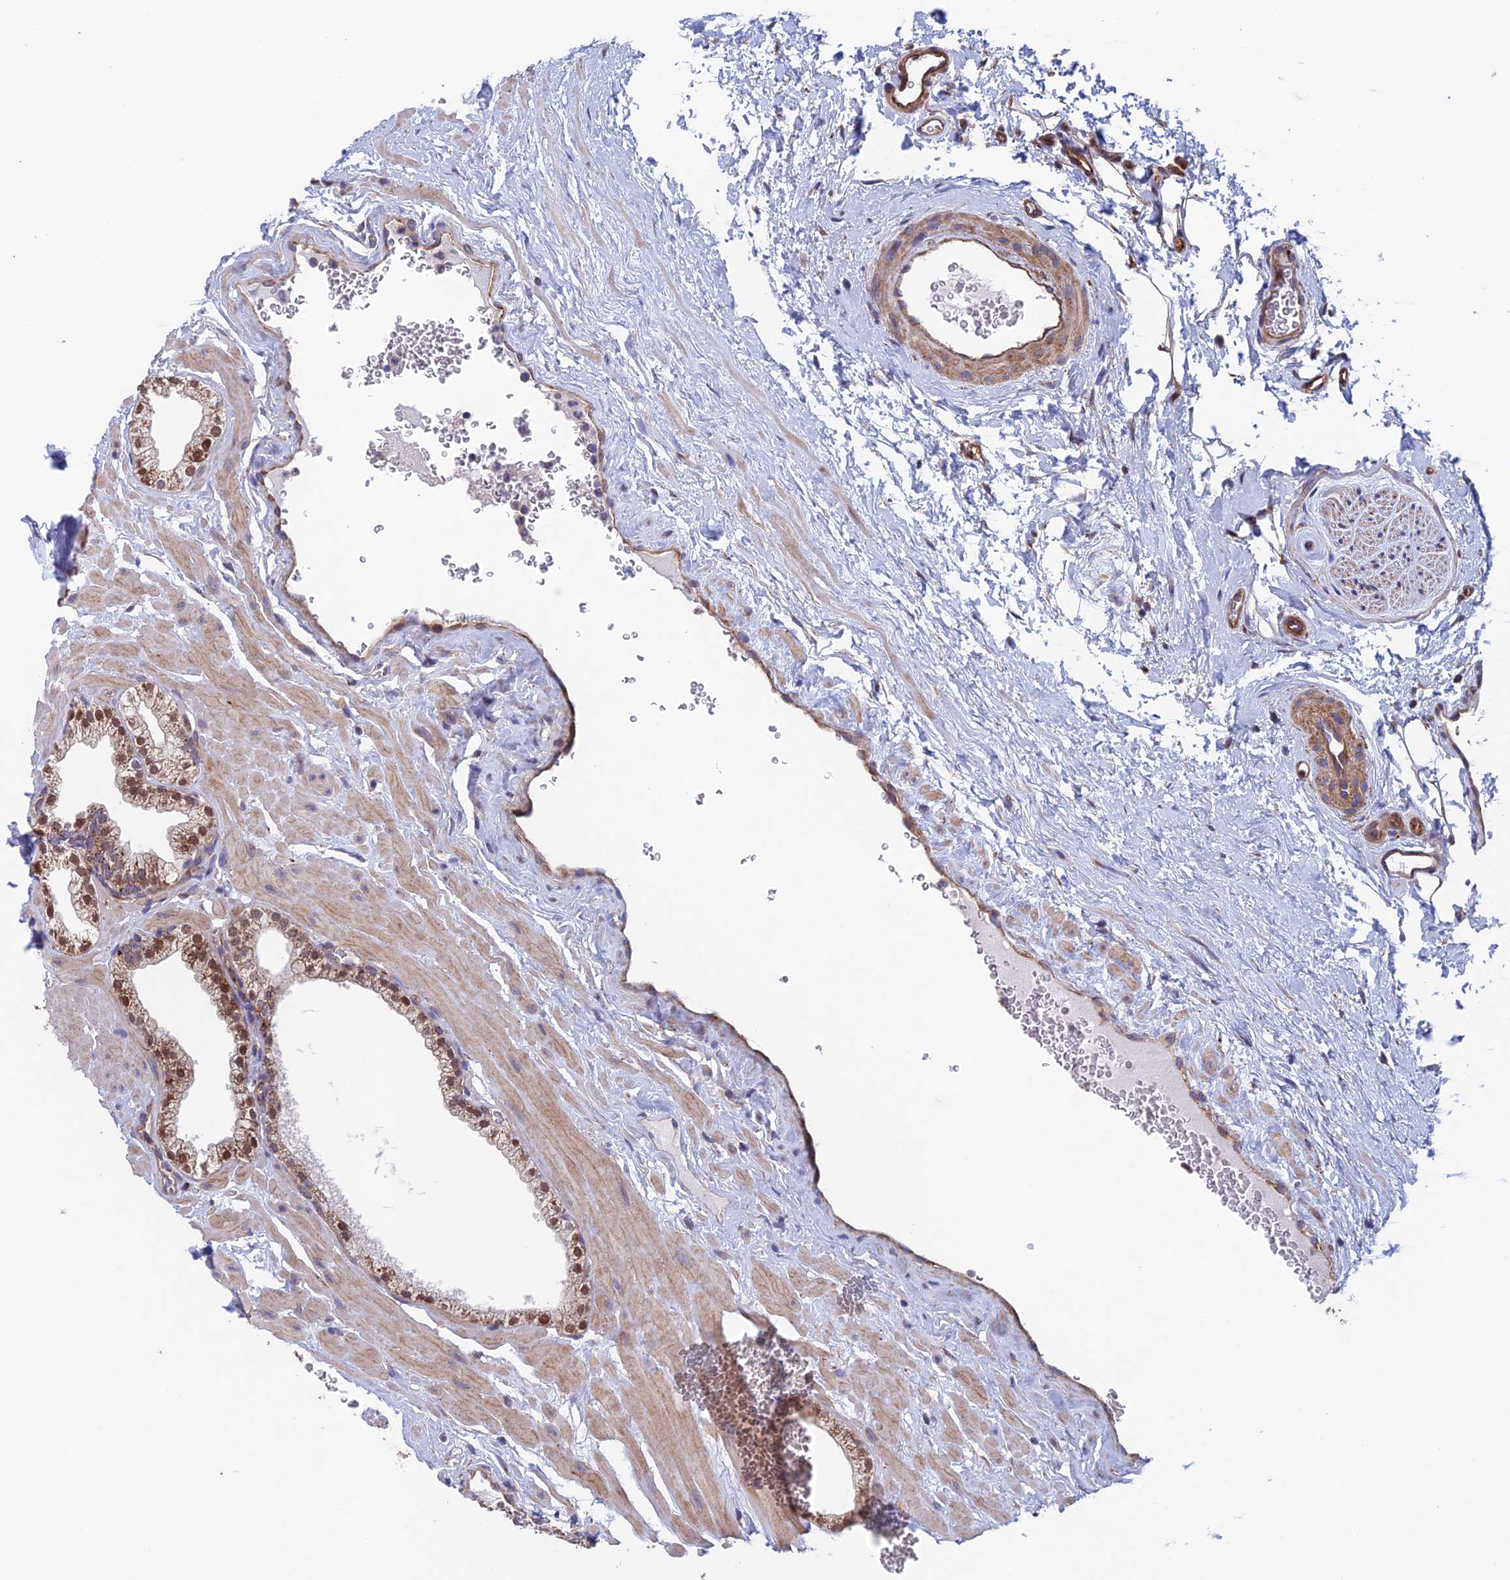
{"staining": {"intensity": "moderate", "quantity": ">75%", "location": "cytoplasmic/membranous,nuclear"}, "tissue": "prostate", "cell_type": "Glandular cells", "image_type": "normal", "snomed": [{"axis": "morphology", "description": "Normal tissue, NOS"}, {"axis": "morphology", "description": "Urothelial carcinoma, Low grade"}, {"axis": "topography", "description": "Urinary bladder"}, {"axis": "topography", "description": "Prostate"}], "caption": "A high-resolution micrograph shows immunohistochemistry (IHC) staining of benign prostate, which reveals moderate cytoplasmic/membranous,nuclear expression in approximately >75% of glandular cells.", "gene": "MRPL1", "patient": {"sex": "male", "age": 60}}